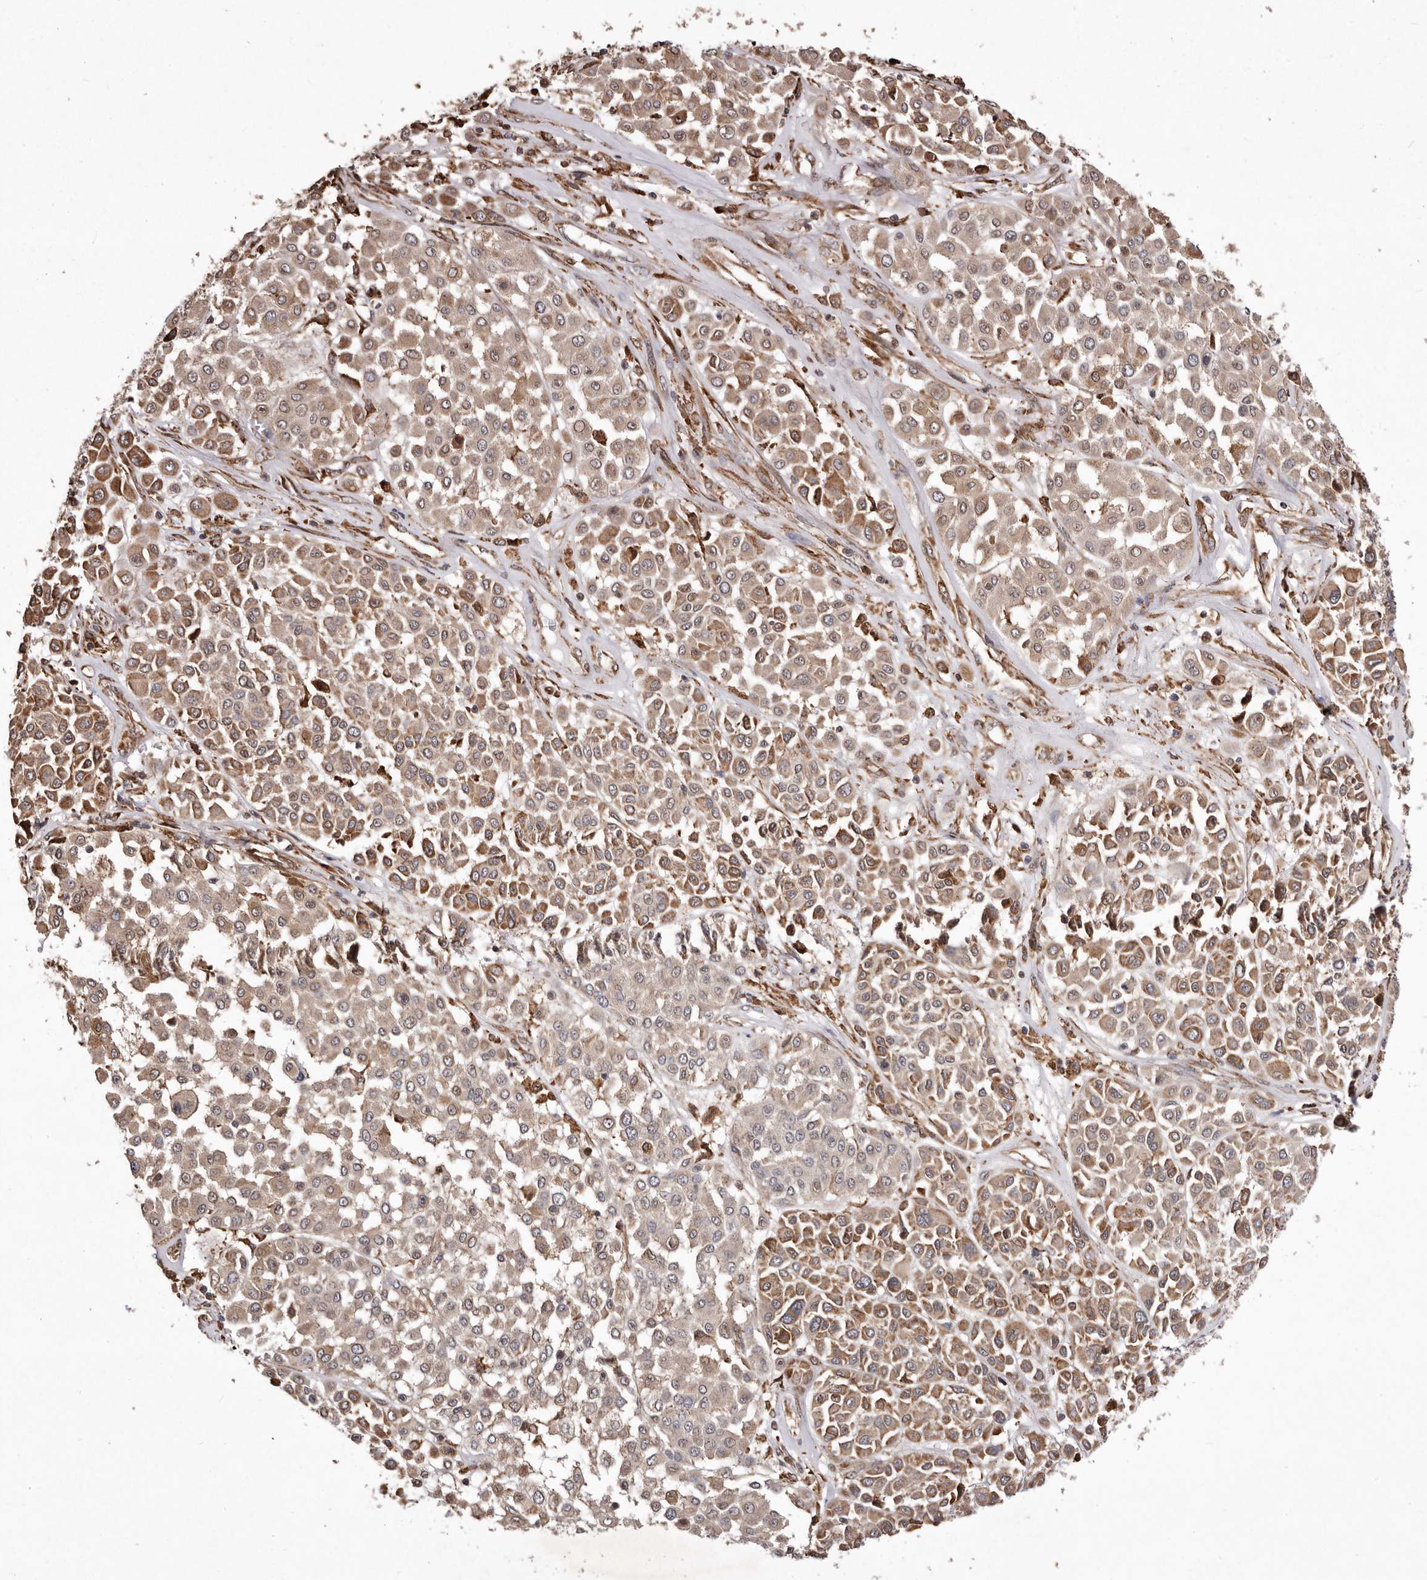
{"staining": {"intensity": "moderate", "quantity": ">75%", "location": "cytoplasmic/membranous"}, "tissue": "melanoma", "cell_type": "Tumor cells", "image_type": "cancer", "snomed": [{"axis": "morphology", "description": "Malignant melanoma, Metastatic site"}, {"axis": "topography", "description": "Soft tissue"}], "caption": "DAB immunohistochemical staining of human melanoma reveals moderate cytoplasmic/membranous protein positivity in about >75% of tumor cells.", "gene": "RRM2B", "patient": {"sex": "male", "age": 41}}